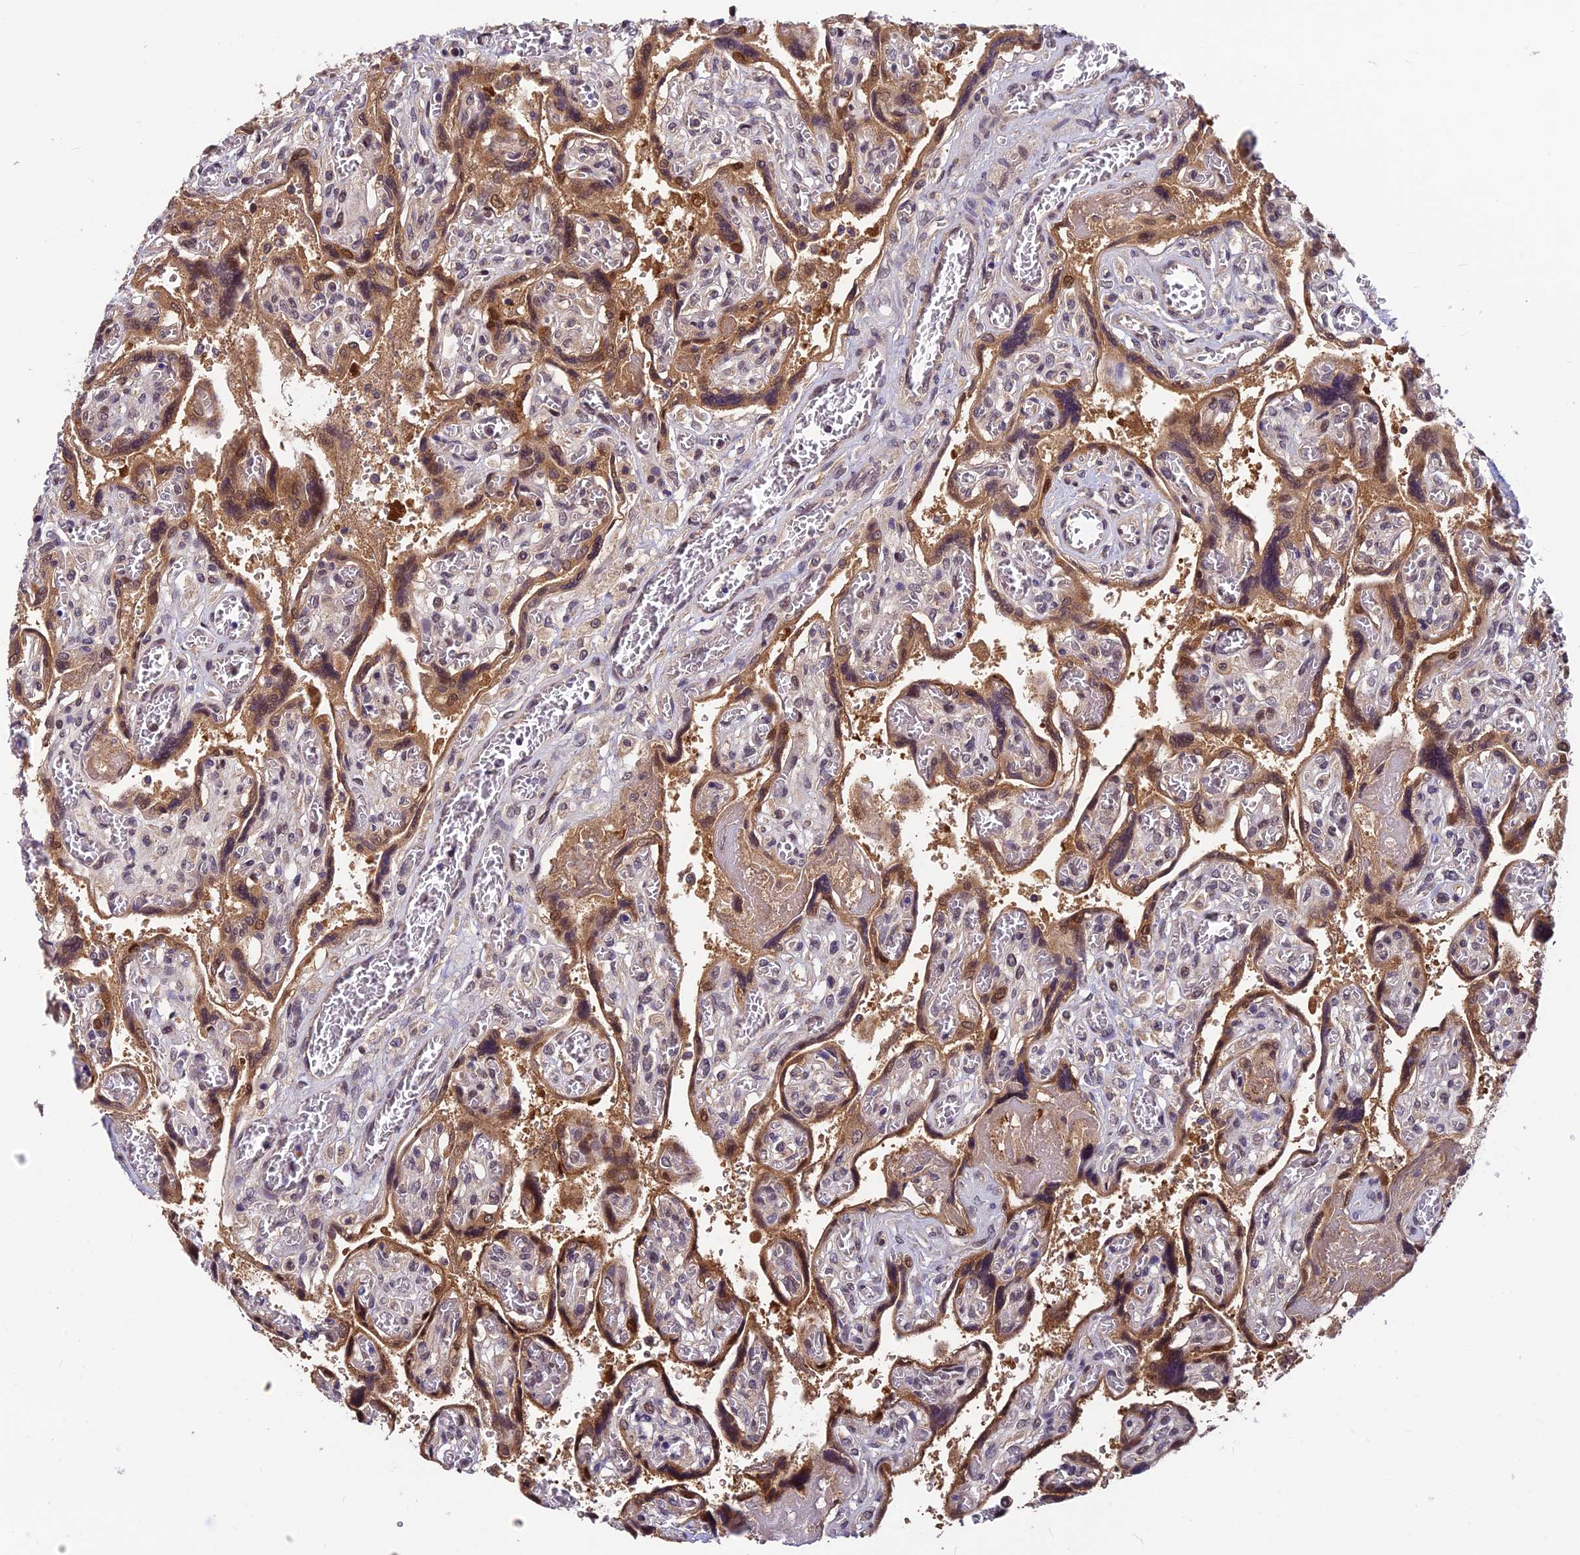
{"staining": {"intensity": "moderate", "quantity": "25%-75%", "location": "nuclear"}, "tissue": "placenta", "cell_type": "Decidual cells", "image_type": "normal", "snomed": [{"axis": "morphology", "description": "Normal tissue, NOS"}, {"axis": "topography", "description": "Placenta"}], "caption": "This is a histology image of IHC staining of normal placenta, which shows moderate staining in the nuclear of decidual cells.", "gene": "CCDC15", "patient": {"sex": "female", "age": 39}}